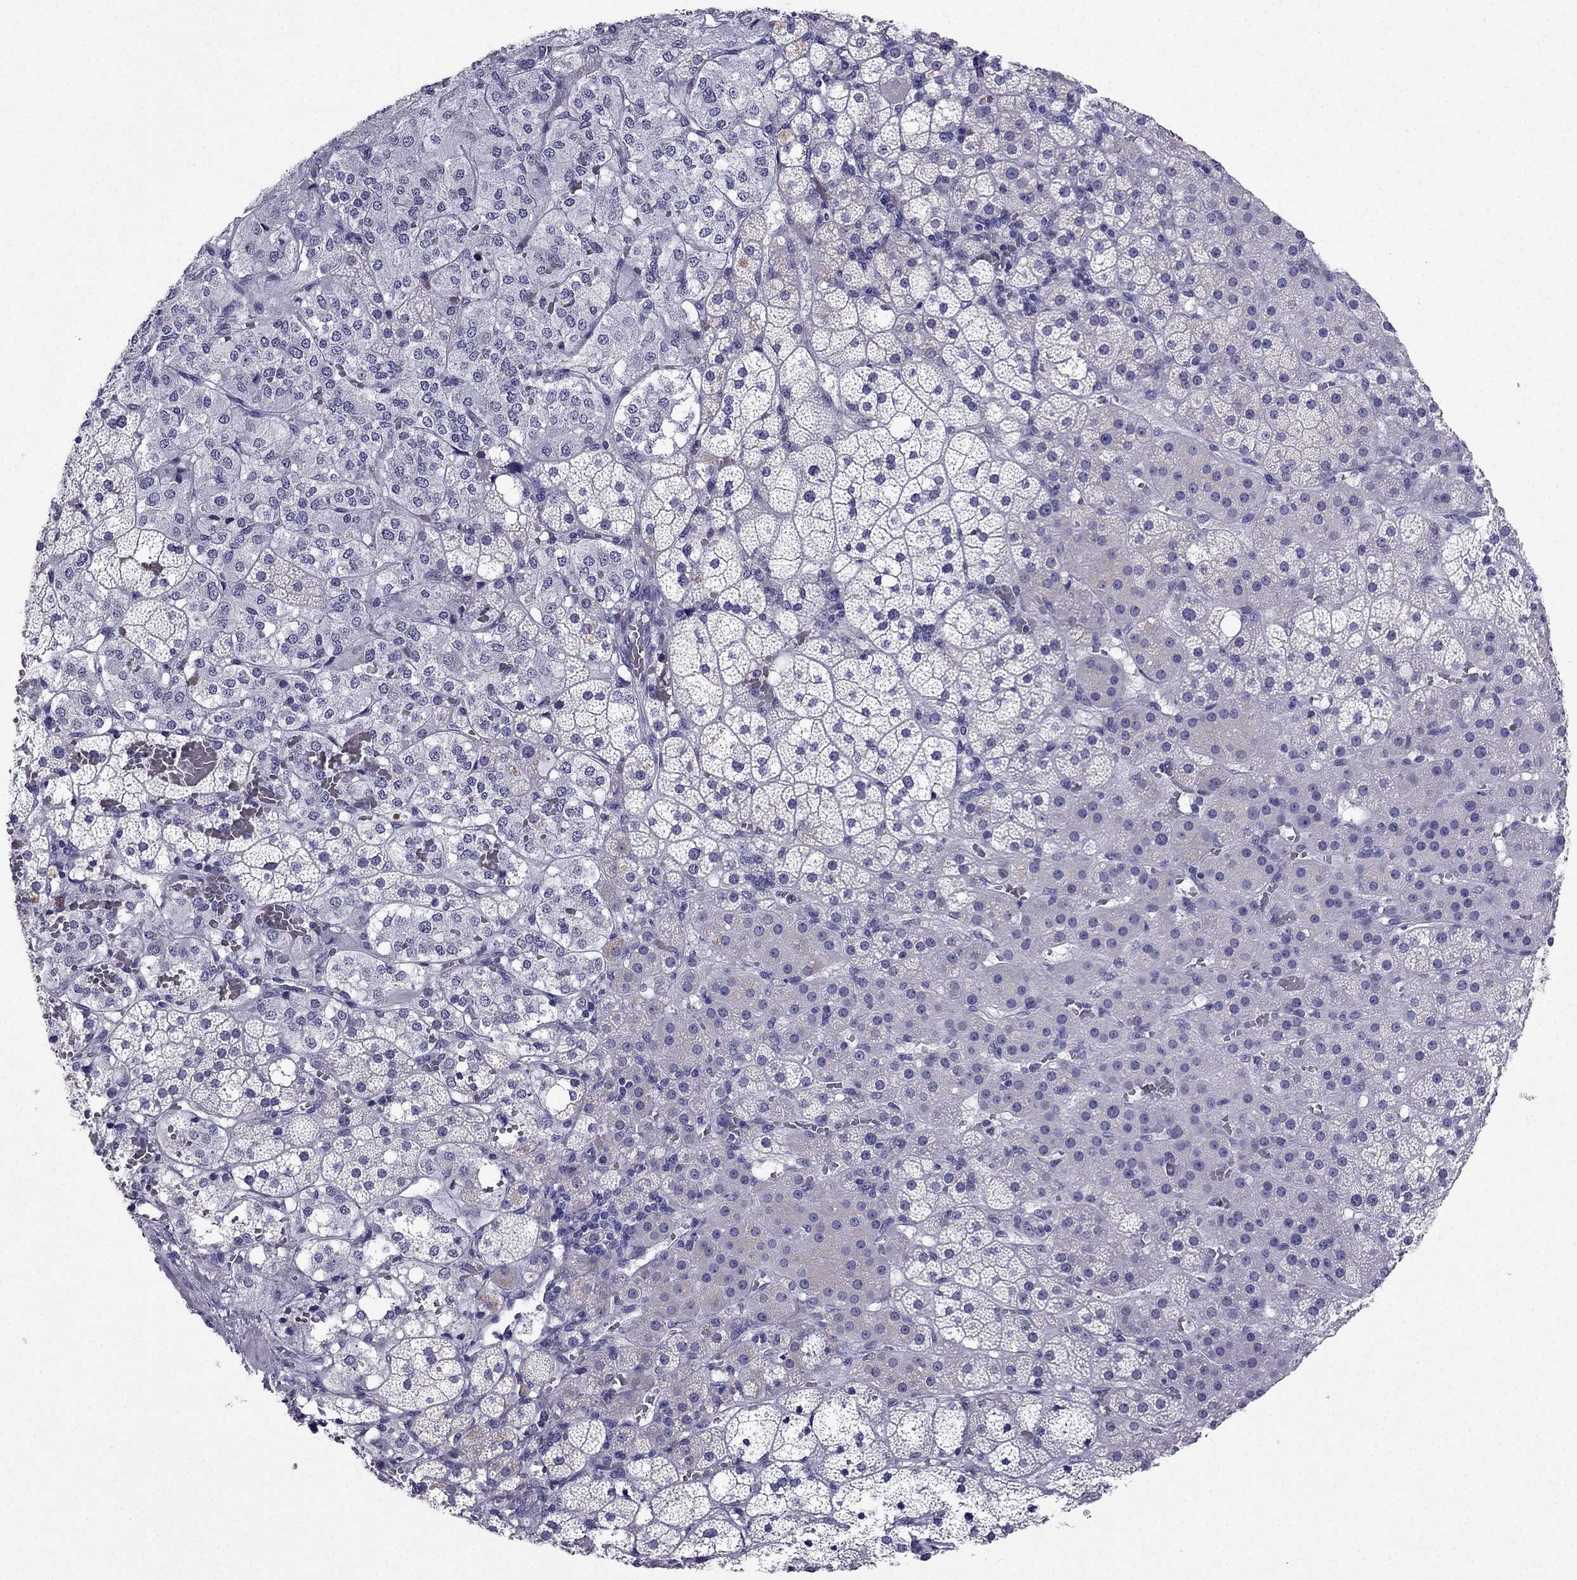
{"staining": {"intensity": "negative", "quantity": "none", "location": "none"}, "tissue": "adrenal gland", "cell_type": "Glandular cells", "image_type": "normal", "snomed": [{"axis": "morphology", "description": "Normal tissue, NOS"}, {"axis": "topography", "description": "Adrenal gland"}], "caption": "Glandular cells show no significant protein positivity in benign adrenal gland. (DAB immunohistochemistry (IHC) visualized using brightfield microscopy, high magnification).", "gene": "ARID3A", "patient": {"sex": "male", "age": 53}}